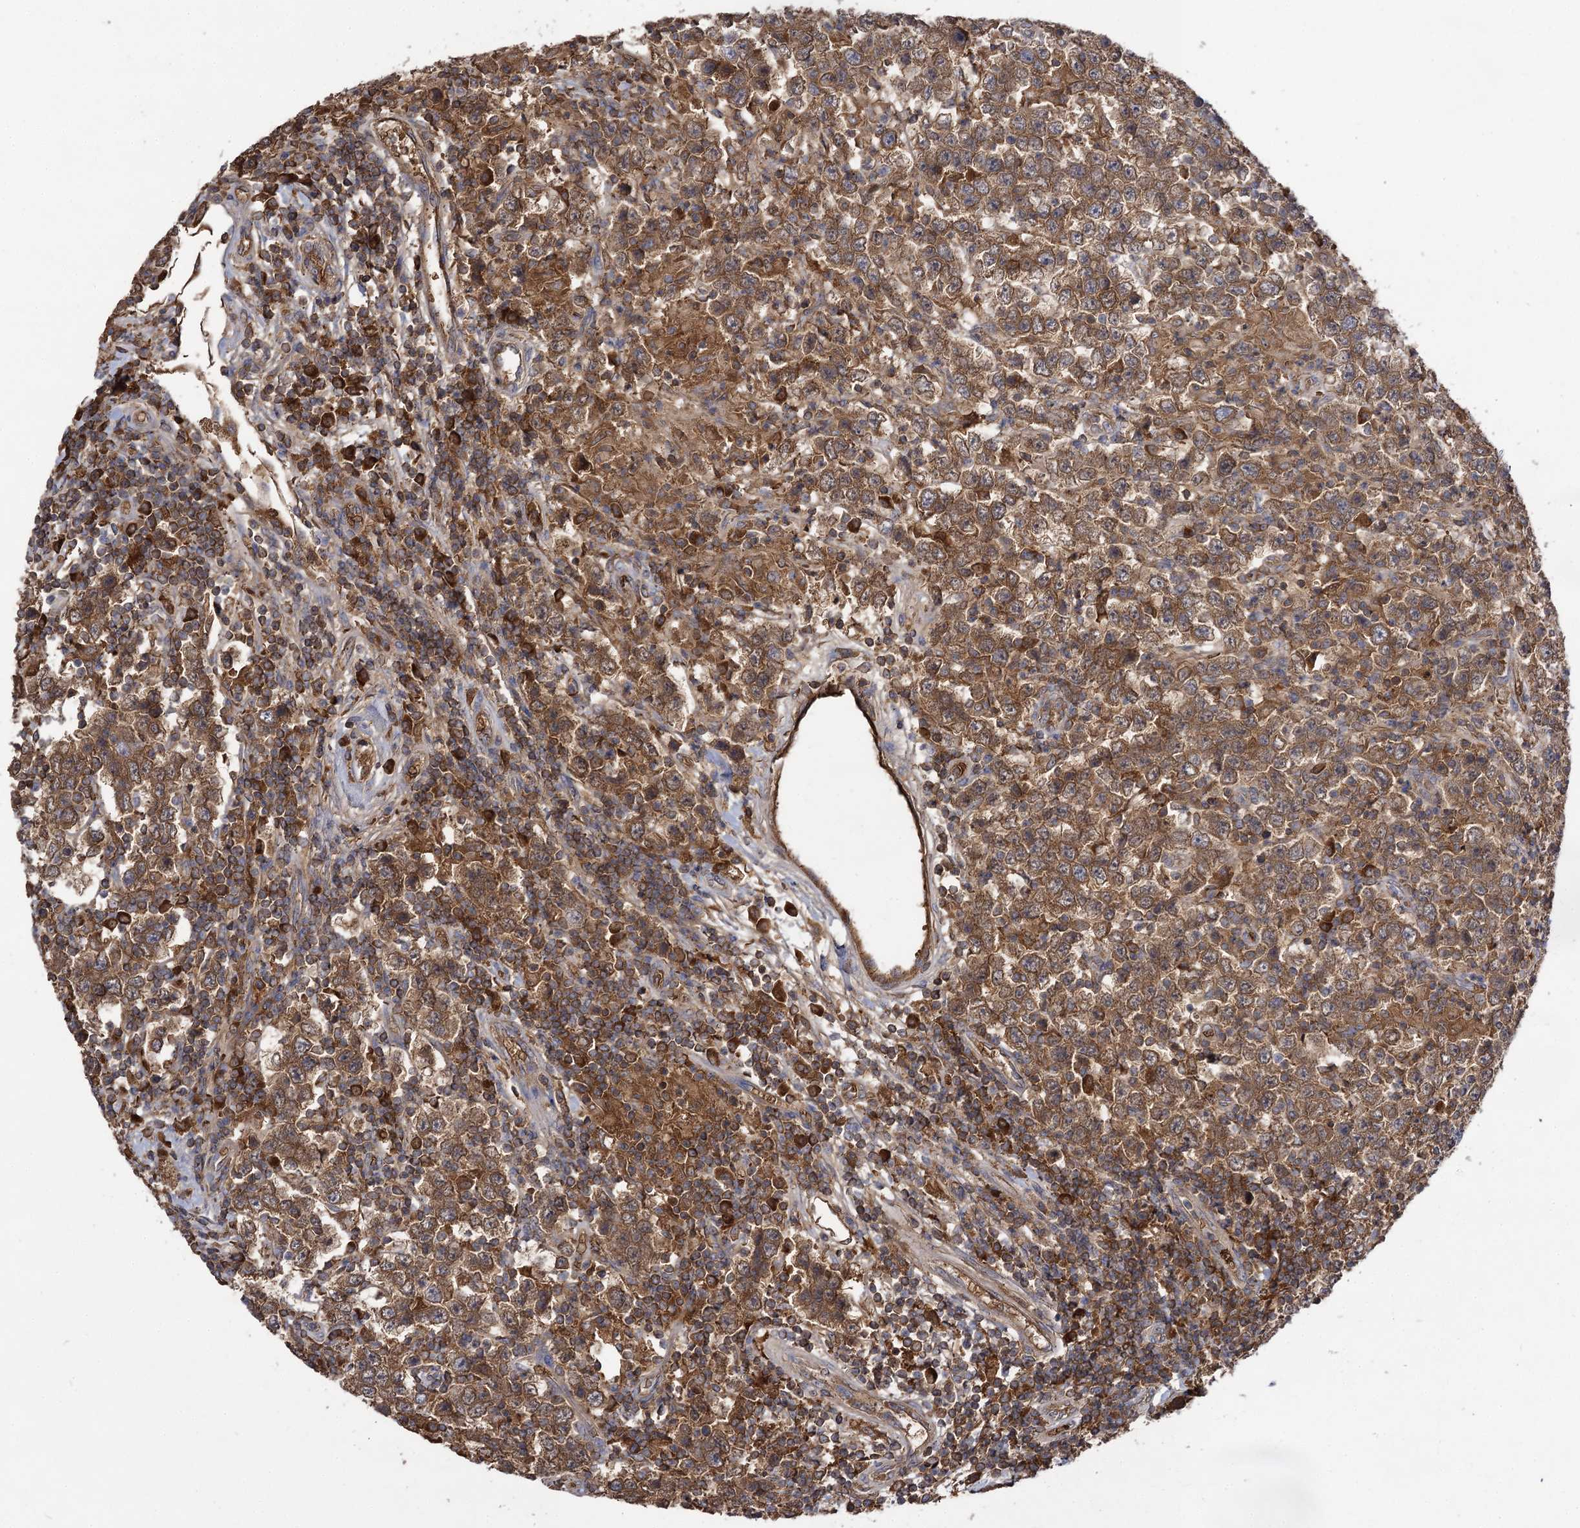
{"staining": {"intensity": "moderate", "quantity": ">75%", "location": "cytoplasmic/membranous"}, "tissue": "testis cancer", "cell_type": "Tumor cells", "image_type": "cancer", "snomed": [{"axis": "morphology", "description": "Normal tissue, NOS"}, {"axis": "morphology", "description": "Urothelial carcinoma, High grade"}, {"axis": "morphology", "description": "Seminoma, NOS"}, {"axis": "morphology", "description": "Carcinoma, Embryonal, NOS"}, {"axis": "topography", "description": "Urinary bladder"}, {"axis": "topography", "description": "Testis"}], "caption": "Protein staining by IHC demonstrates moderate cytoplasmic/membranous expression in about >75% of tumor cells in testis cancer (seminoma).", "gene": "USP50", "patient": {"sex": "male", "age": 41}}